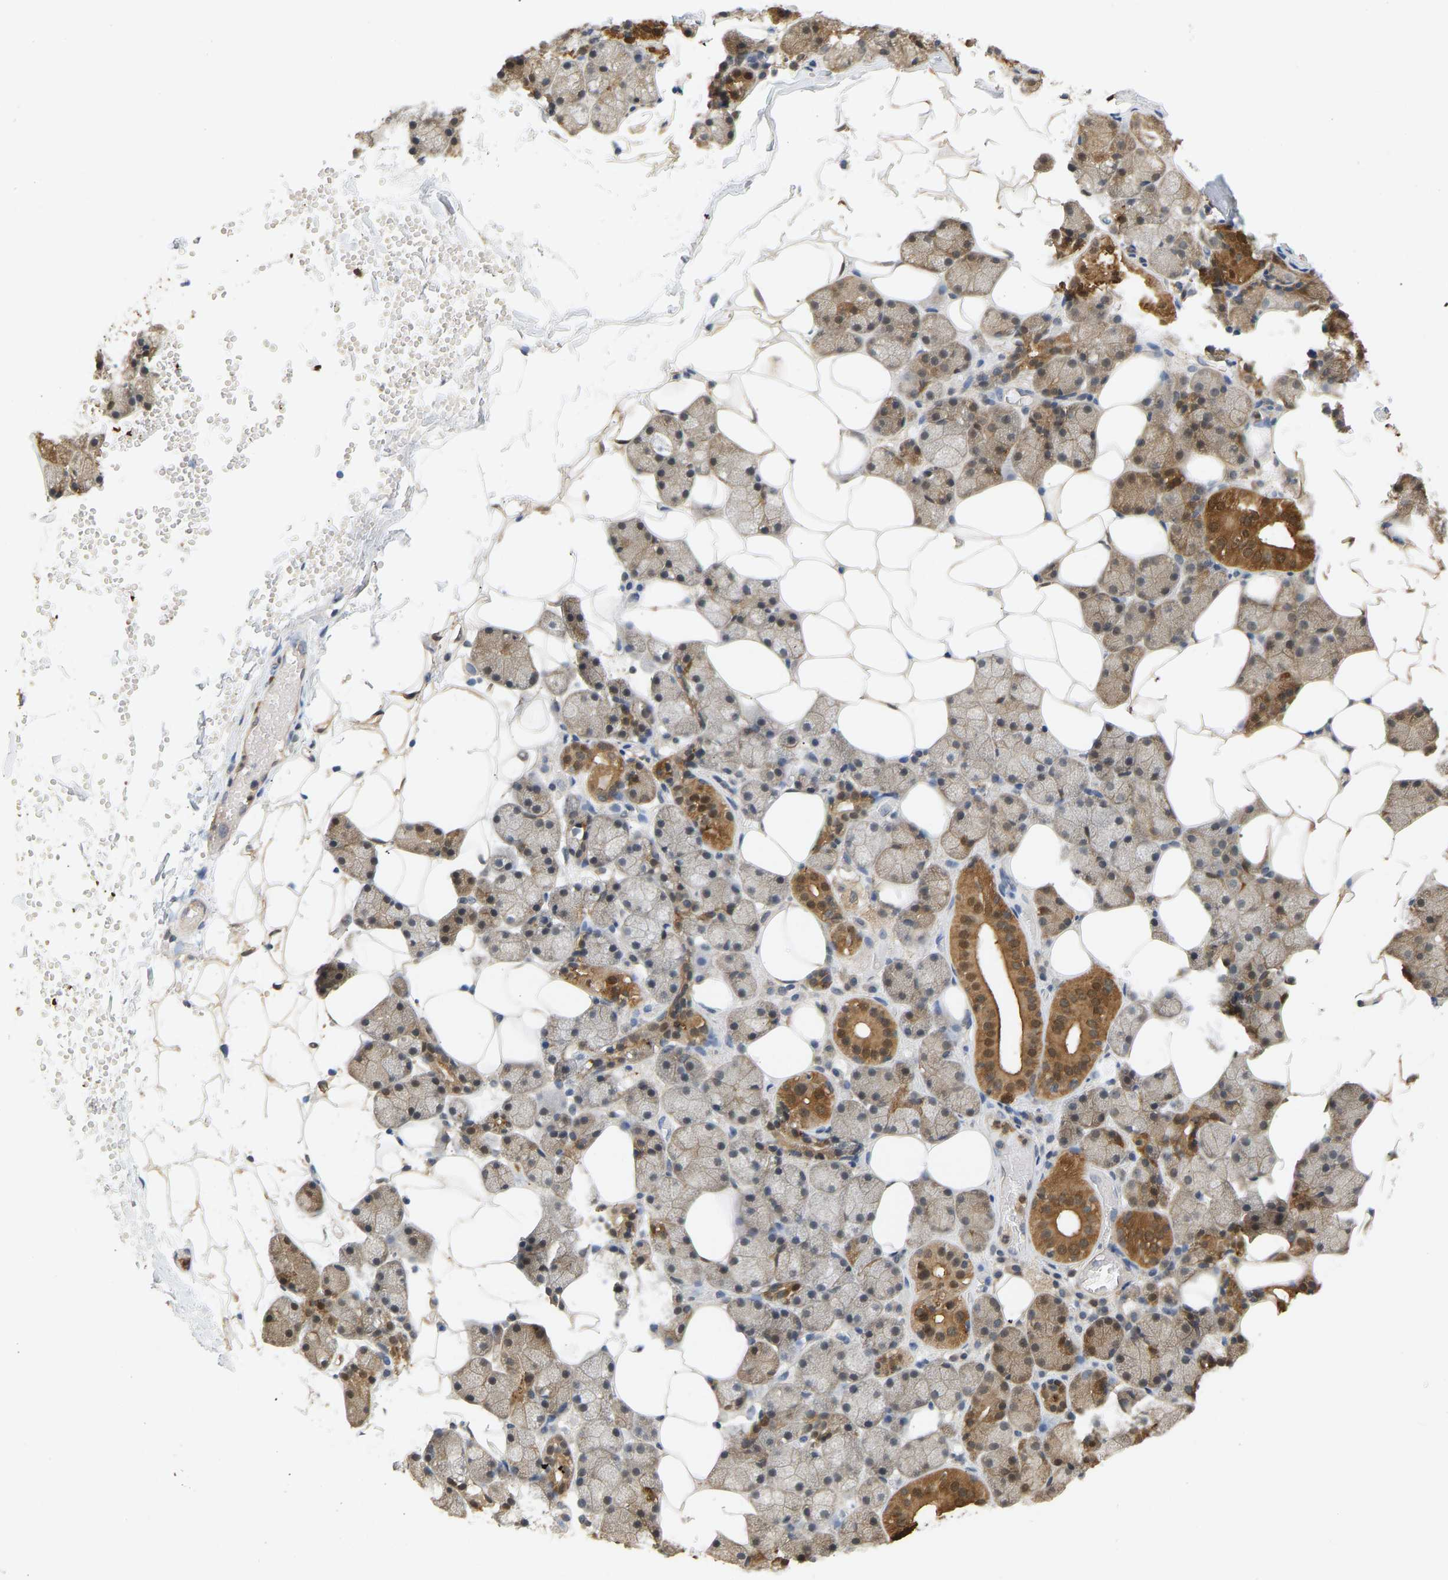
{"staining": {"intensity": "moderate", "quantity": ">75%", "location": "cytoplasmic/membranous,nuclear"}, "tissue": "salivary gland", "cell_type": "Glandular cells", "image_type": "normal", "snomed": [{"axis": "morphology", "description": "Normal tissue, NOS"}, {"axis": "topography", "description": "Salivary gland"}], "caption": "Protein expression by IHC reveals moderate cytoplasmic/membranous,nuclear expression in approximately >75% of glandular cells in unremarkable salivary gland. (DAB = brown stain, brightfield microscopy at high magnification).", "gene": "ENO1", "patient": {"sex": "female", "age": 33}}